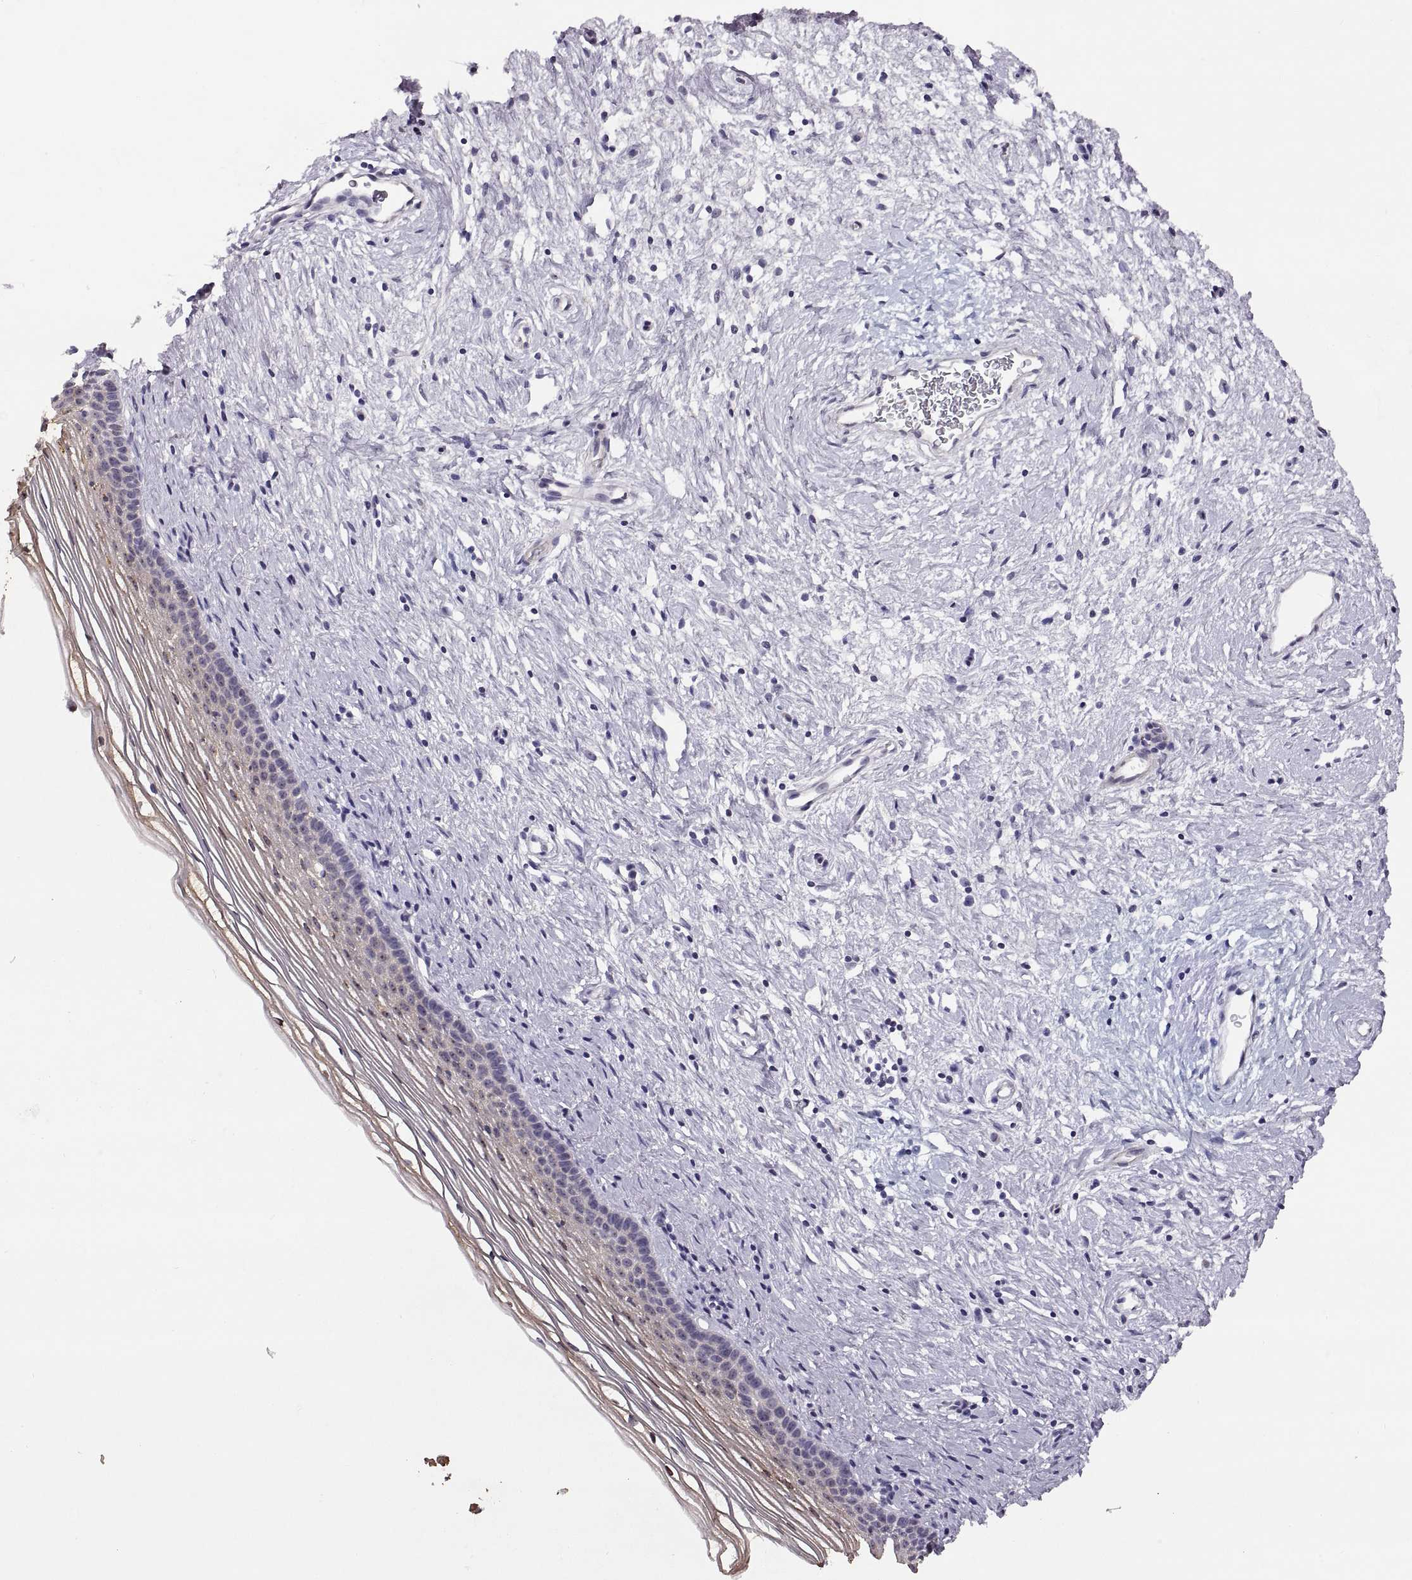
{"staining": {"intensity": "negative", "quantity": "none", "location": "none"}, "tissue": "cervix", "cell_type": "Glandular cells", "image_type": "normal", "snomed": [{"axis": "morphology", "description": "Normal tissue, NOS"}, {"axis": "topography", "description": "Cervix"}], "caption": "Glandular cells show no significant staining in normal cervix.", "gene": "VSX2", "patient": {"sex": "female", "age": 39}}